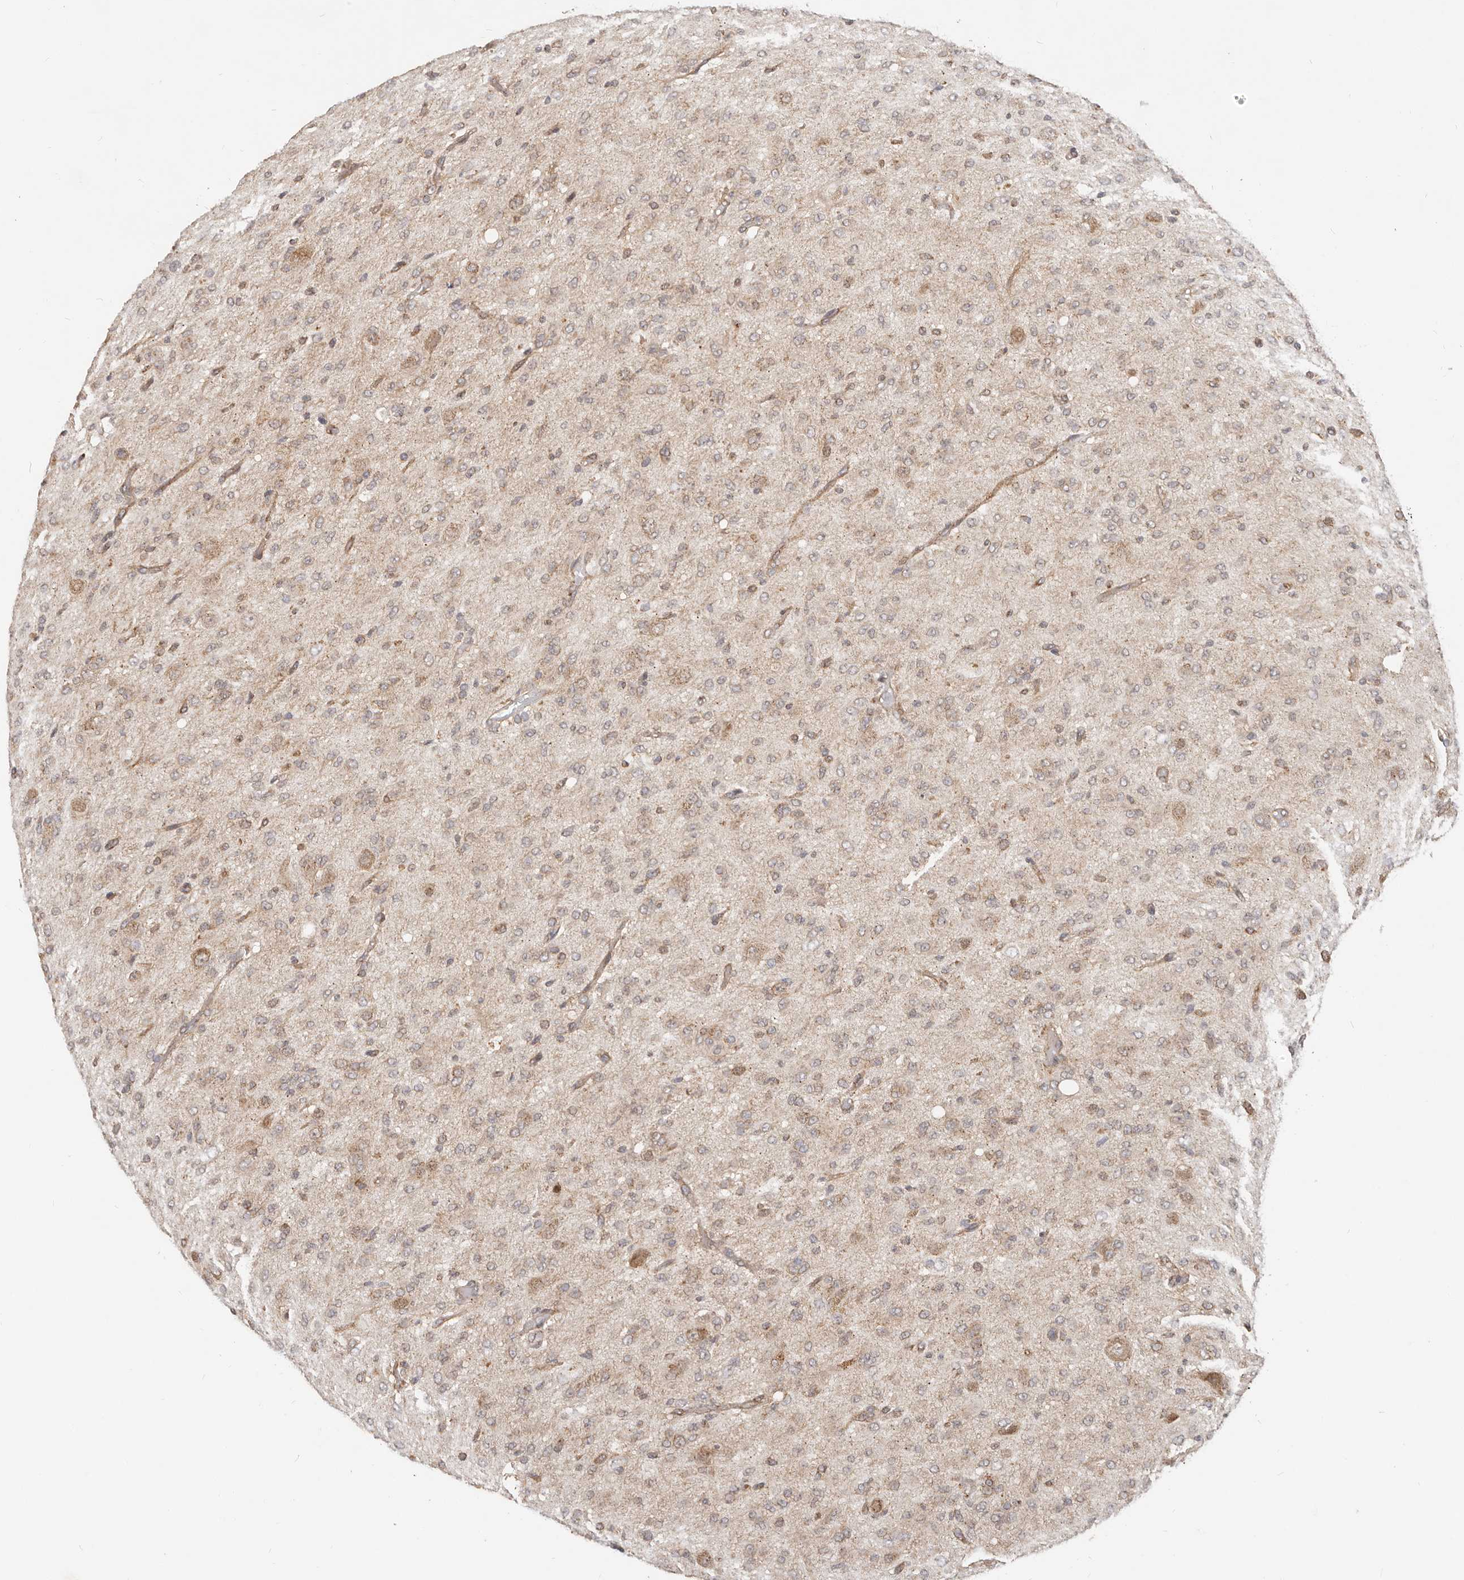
{"staining": {"intensity": "weak", "quantity": ">75%", "location": "cytoplasmic/membranous"}, "tissue": "glioma", "cell_type": "Tumor cells", "image_type": "cancer", "snomed": [{"axis": "morphology", "description": "Glioma, malignant, High grade"}, {"axis": "topography", "description": "Brain"}], "caption": "Protein expression analysis of glioma shows weak cytoplasmic/membranous expression in approximately >75% of tumor cells.", "gene": "USP49", "patient": {"sex": "female", "age": 59}}